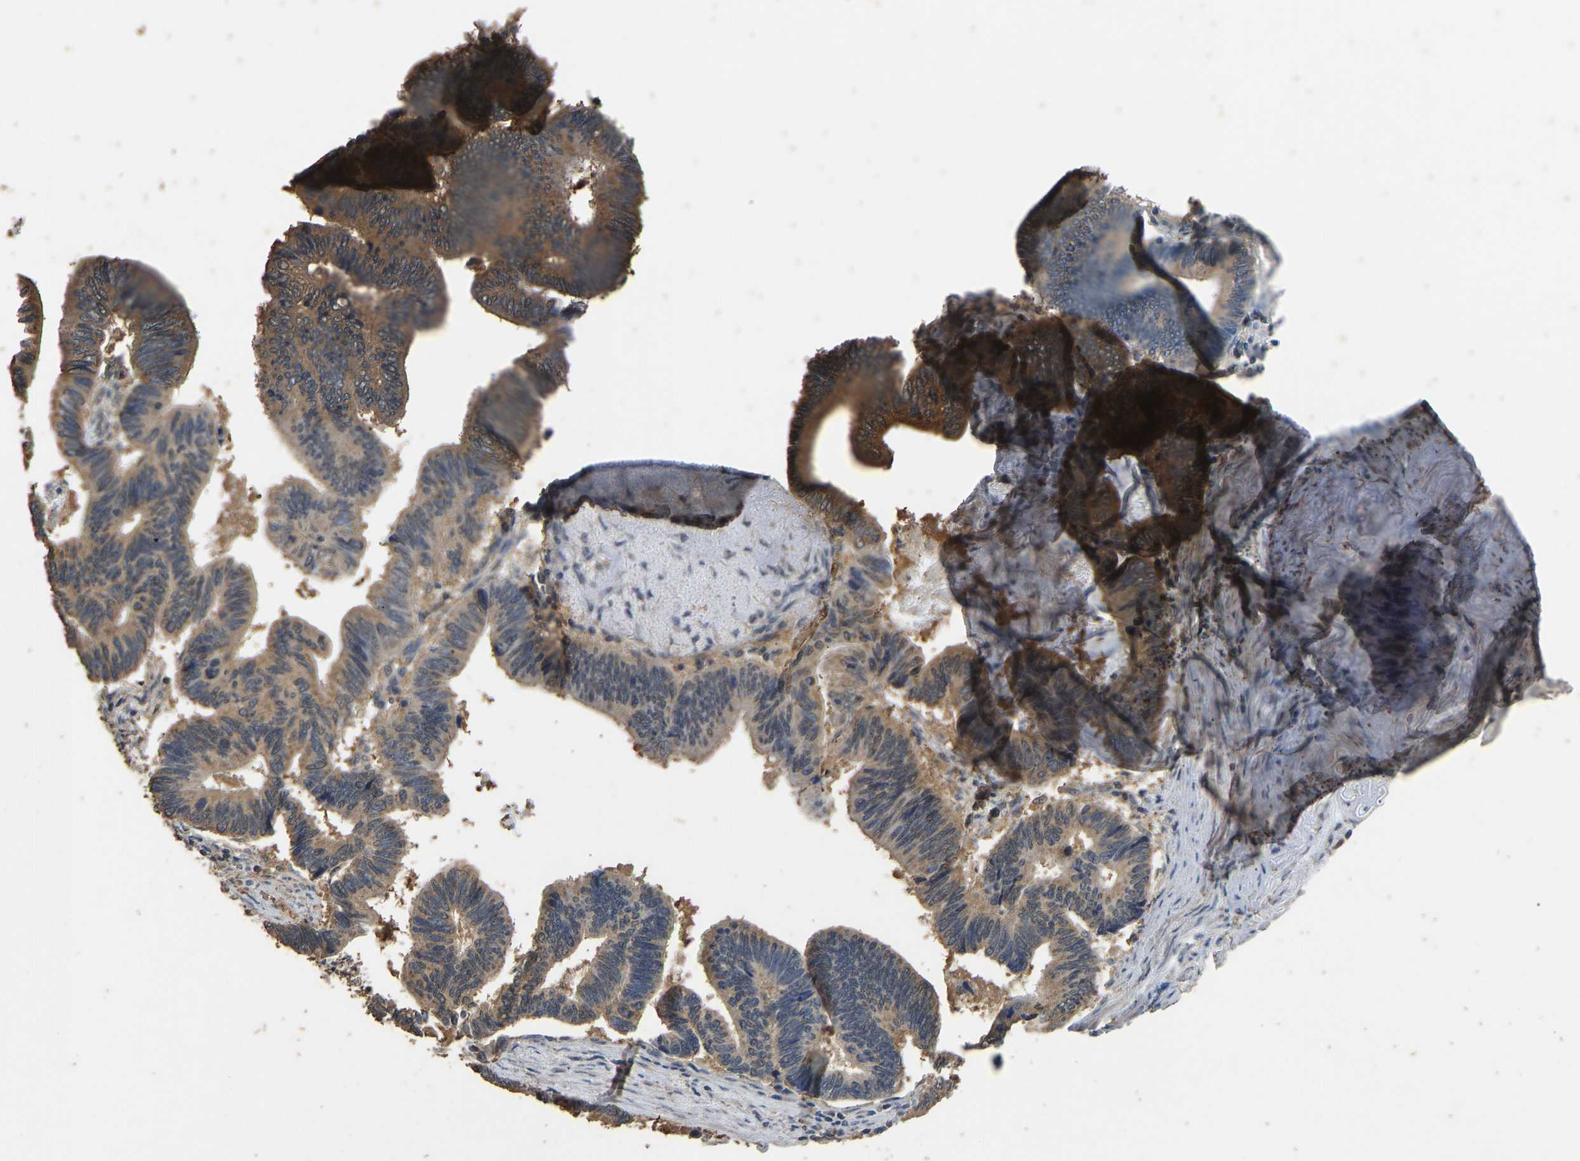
{"staining": {"intensity": "moderate", "quantity": ">75%", "location": "cytoplasmic/membranous"}, "tissue": "pancreatic cancer", "cell_type": "Tumor cells", "image_type": "cancer", "snomed": [{"axis": "morphology", "description": "Adenocarcinoma, NOS"}, {"axis": "topography", "description": "Pancreas"}], "caption": "This is an image of IHC staining of pancreatic cancer, which shows moderate staining in the cytoplasmic/membranous of tumor cells.", "gene": "CIDEC", "patient": {"sex": "female", "age": 70}}